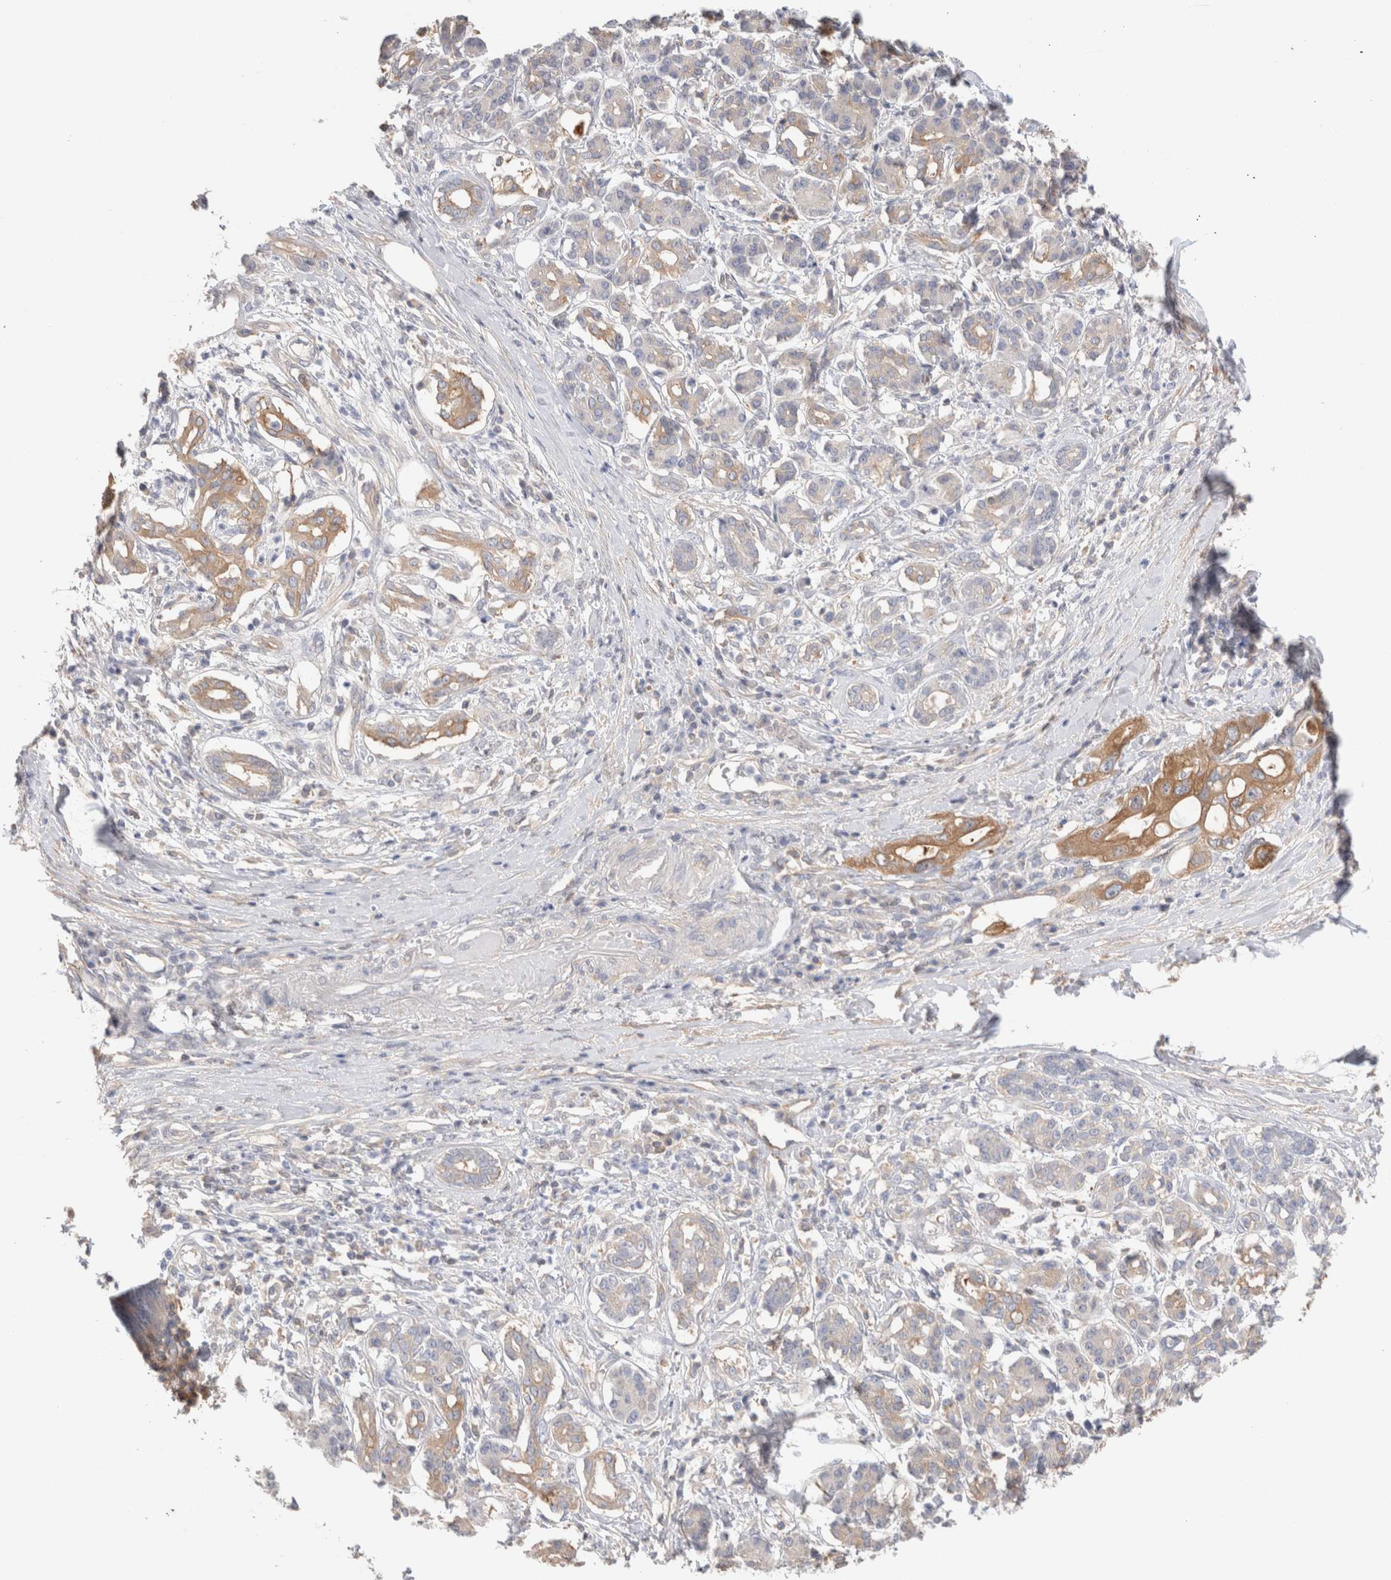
{"staining": {"intensity": "moderate", "quantity": "<25%", "location": "cytoplasmic/membranous"}, "tissue": "pancreatic cancer", "cell_type": "Tumor cells", "image_type": "cancer", "snomed": [{"axis": "morphology", "description": "Adenocarcinoma, NOS"}, {"axis": "topography", "description": "Pancreas"}], "caption": "IHC (DAB) staining of human pancreatic adenocarcinoma reveals moderate cytoplasmic/membranous protein staining in about <25% of tumor cells.", "gene": "CAPN2", "patient": {"sex": "female", "age": 56}}